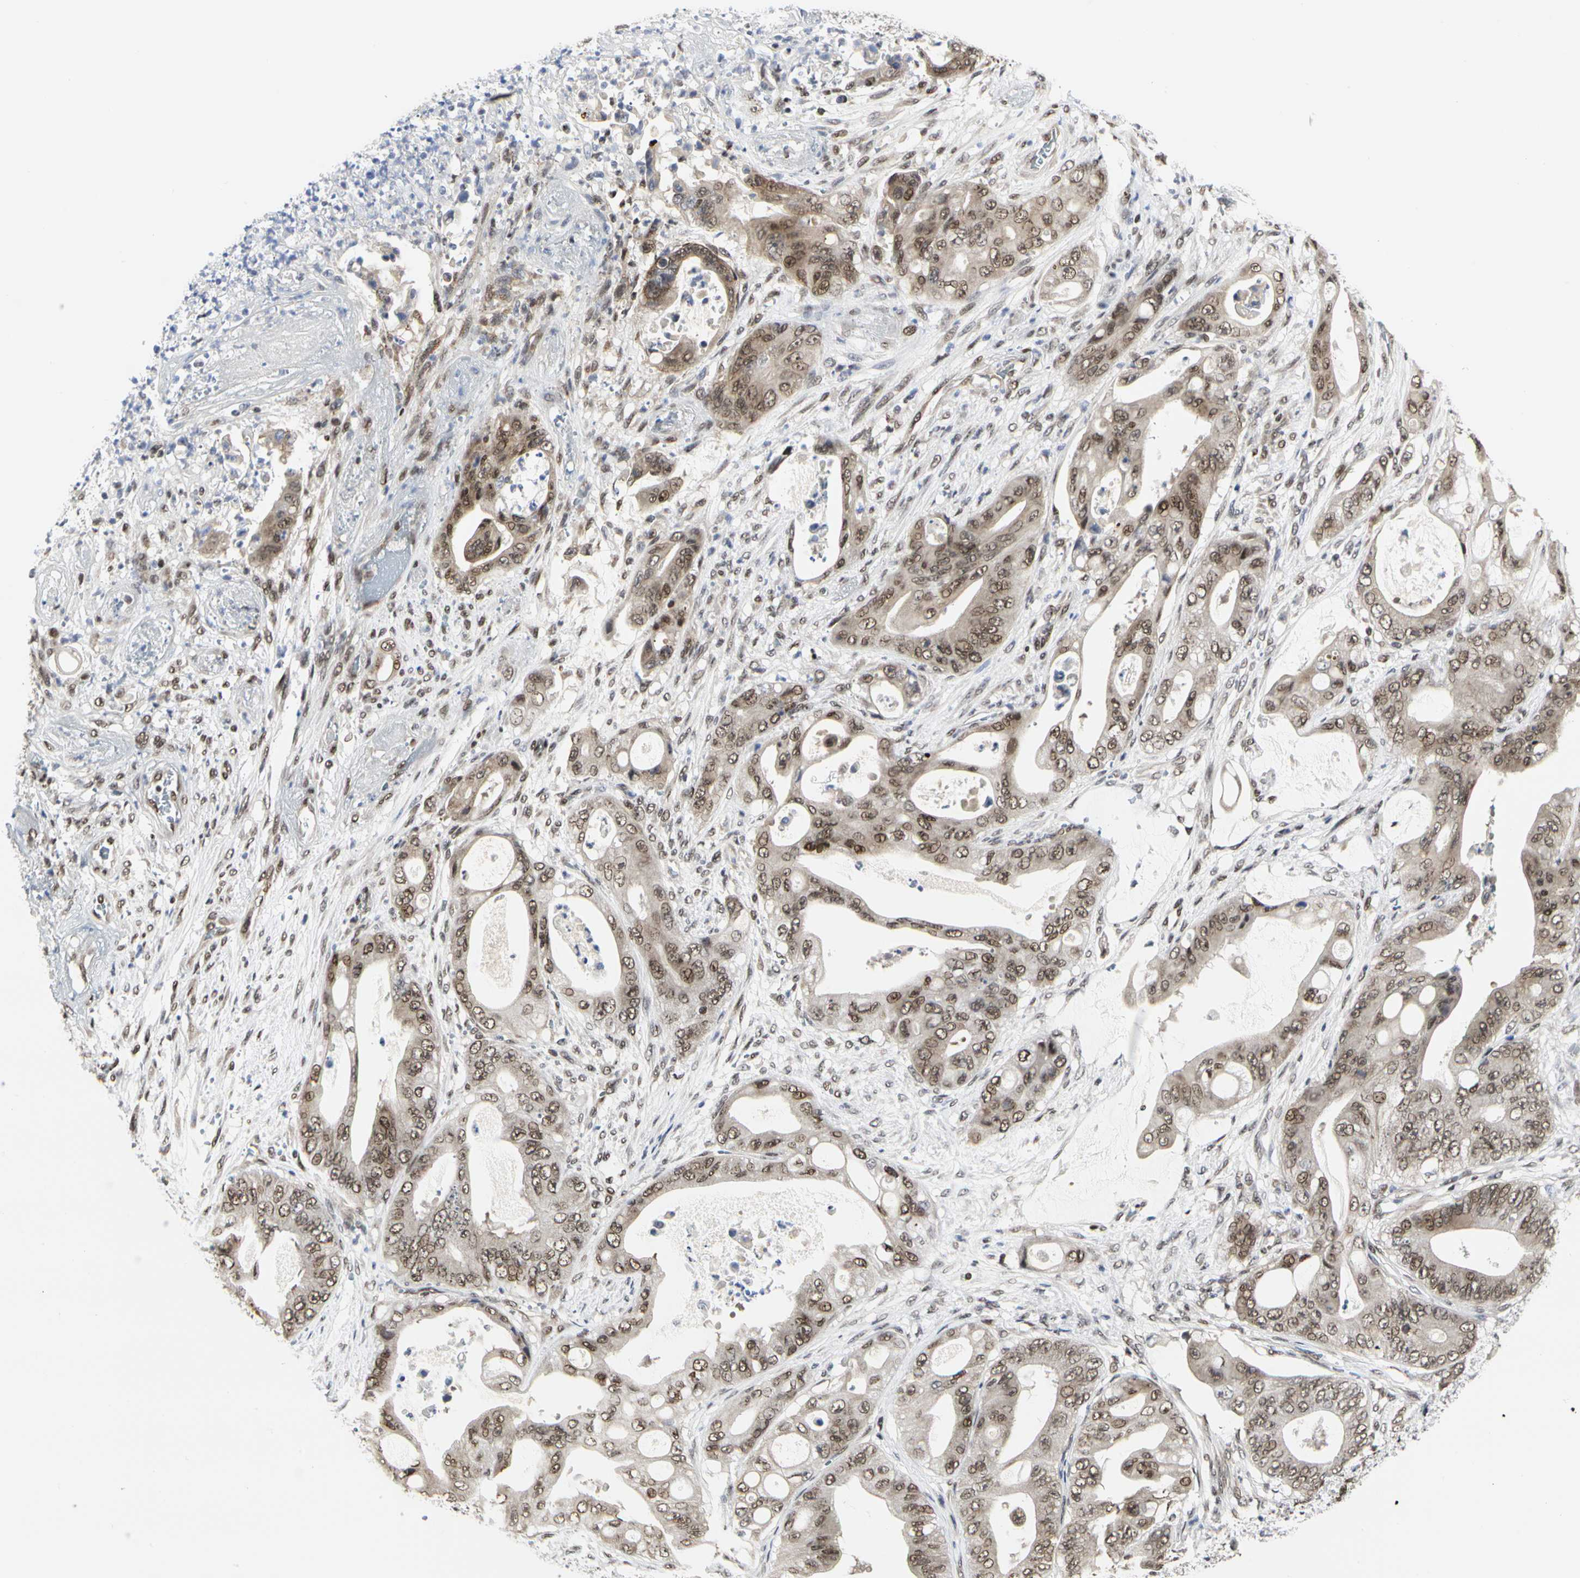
{"staining": {"intensity": "moderate", "quantity": ">75%", "location": "nuclear"}, "tissue": "stomach cancer", "cell_type": "Tumor cells", "image_type": "cancer", "snomed": [{"axis": "morphology", "description": "Adenocarcinoma, NOS"}, {"axis": "topography", "description": "Stomach"}], "caption": "IHC image of human stomach adenocarcinoma stained for a protein (brown), which exhibits medium levels of moderate nuclear positivity in about >75% of tumor cells.", "gene": "PRMT3", "patient": {"sex": "female", "age": 73}}